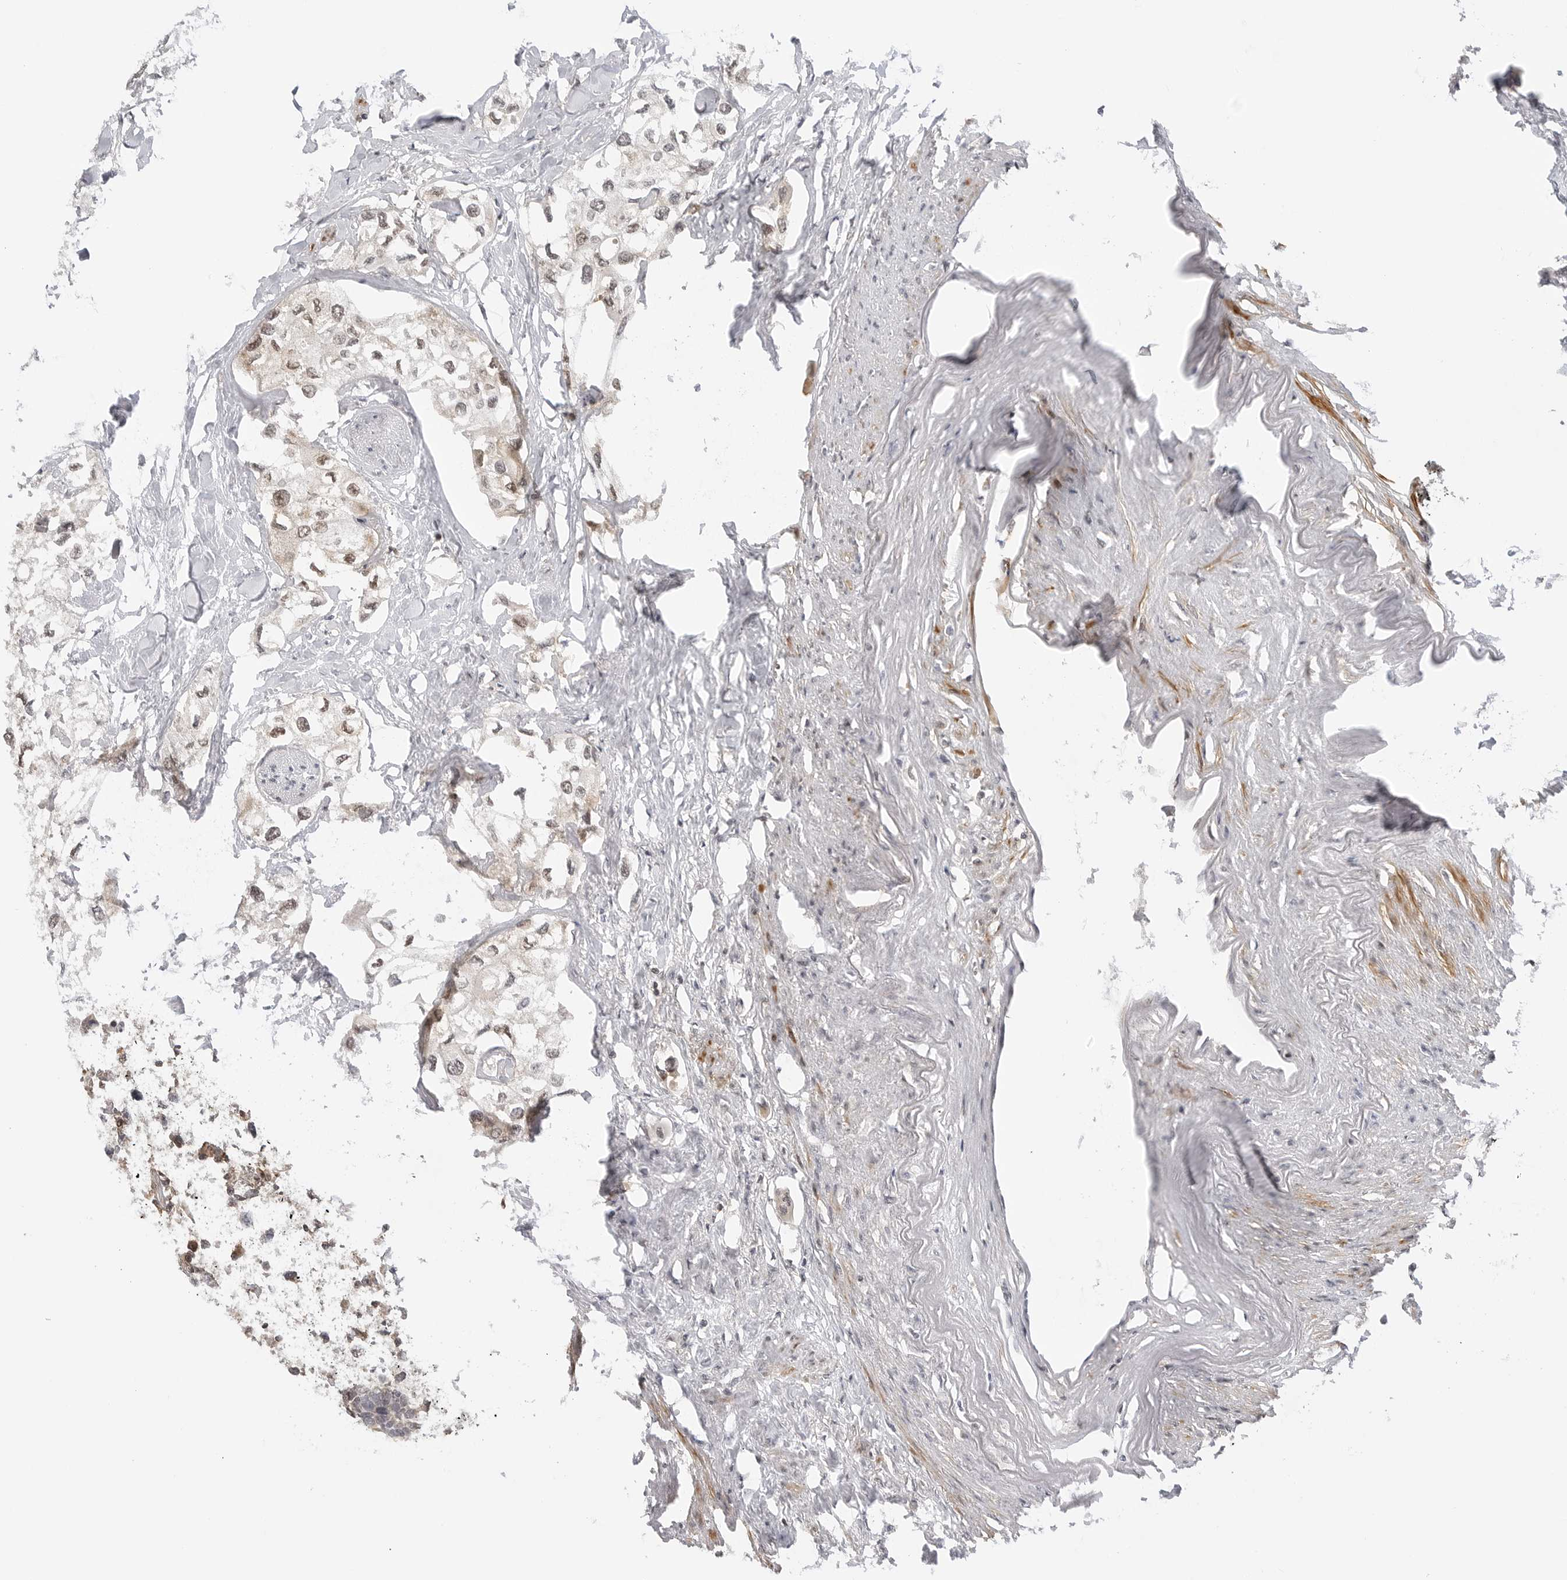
{"staining": {"intensity": "weak", "quantity": "25%-75%", "location": "cytoplasmic/membranous,nuclear"}, "tissue": "urothelial cancer", "cell_type": "Tumor cells", "image_type": "cancer", "snomed": [{"axis": "morphology", "description": "Urothelial carcinoma, High grade"}, {"axis": "topography", "description": "Urinary bladder"}], "caption": "Human urothelial carcinoma (high-grade) stained with a brown dye displays weak cytoplasmic/membranous and nuclear positive expression in approximately 25%-75% of tumor cells.", "gene": "MAP2K5", "patient": {"sex": "male", "age": 64}}